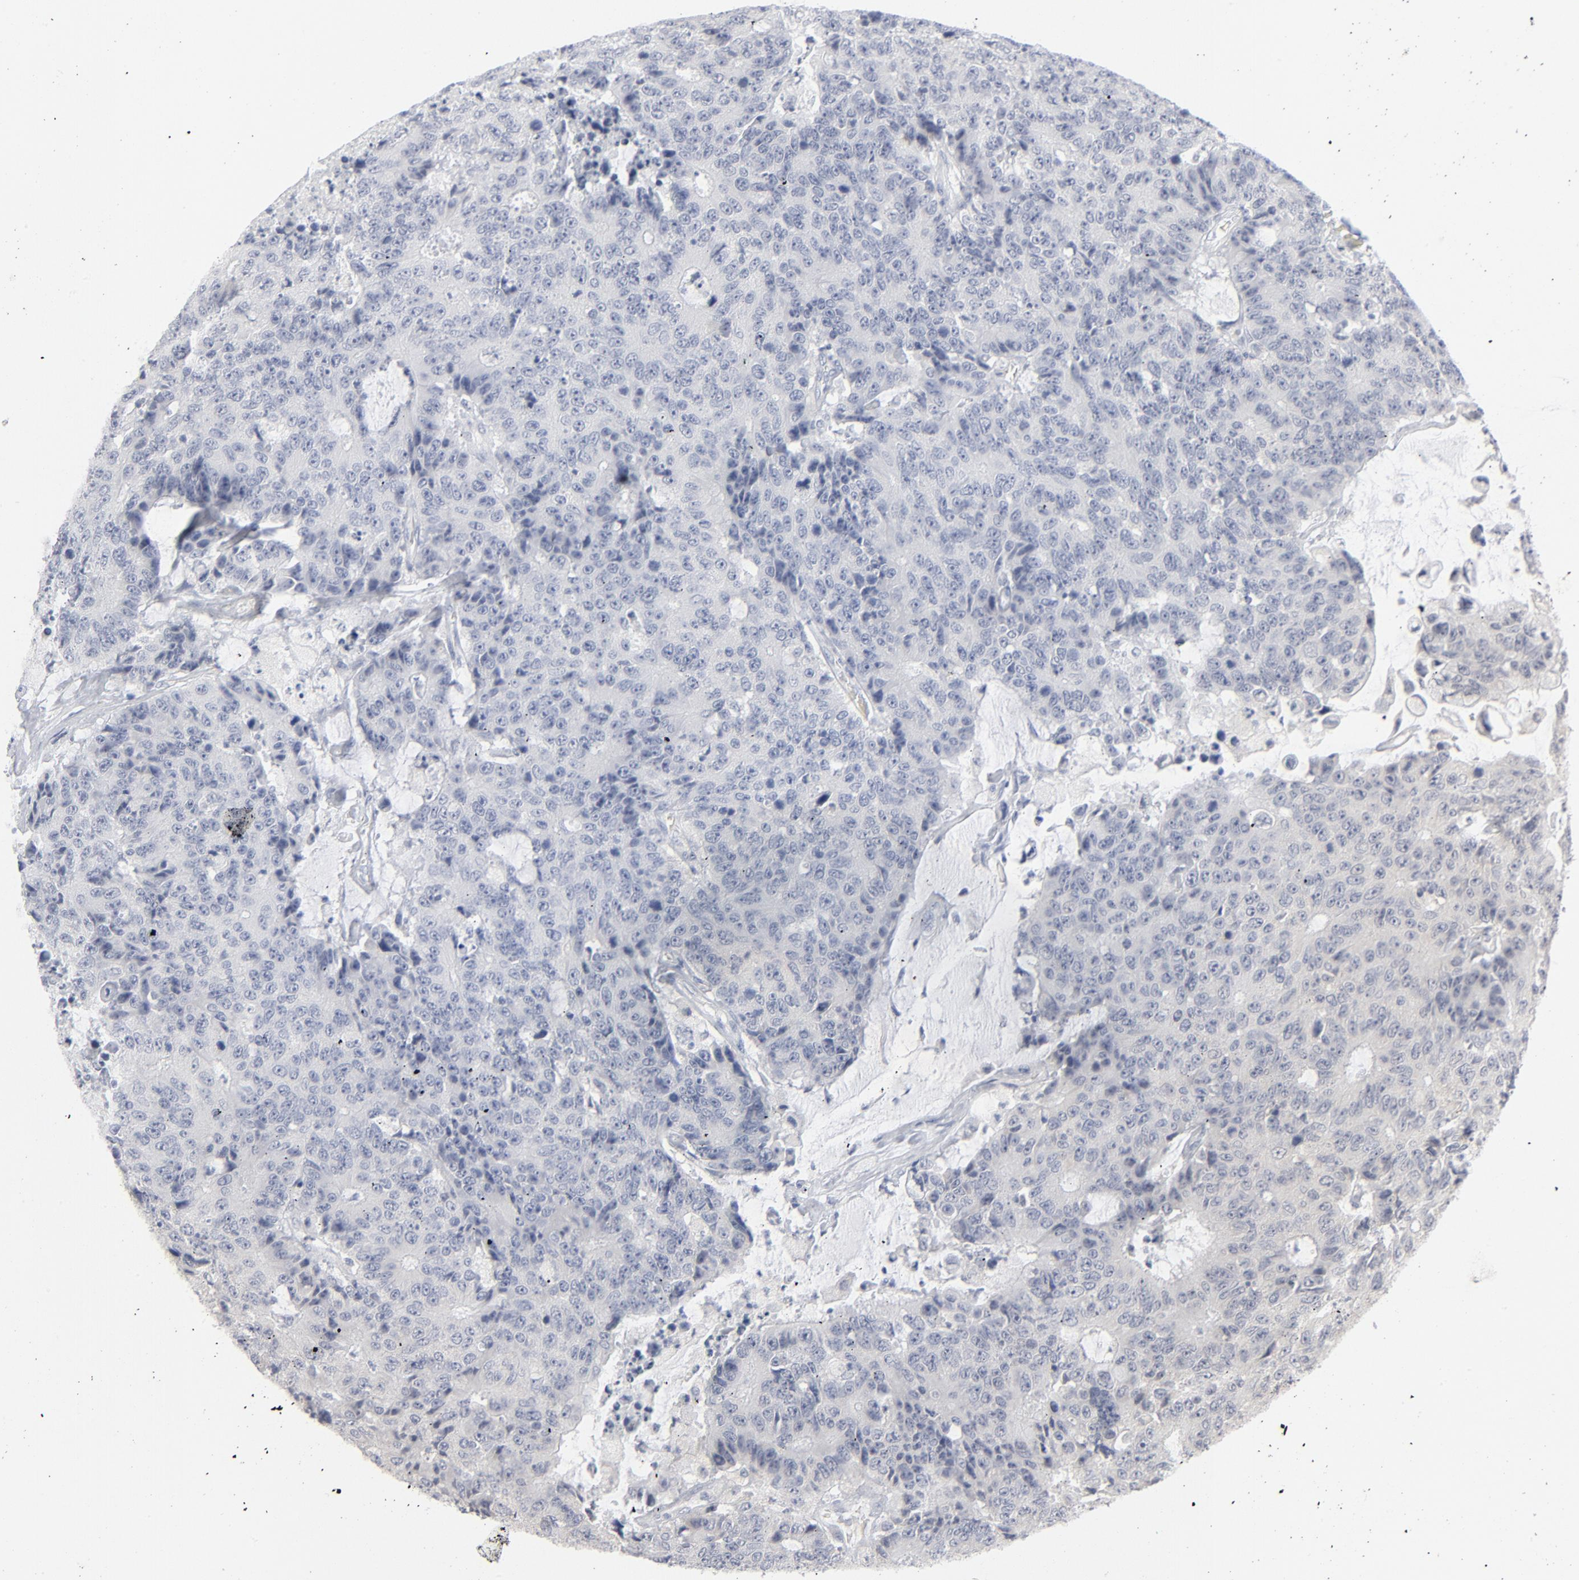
{"staining": {"intensity": "negative", "quantity": "none", "location": "none"}, "tissue": "colorectal cancer", "cell_type": "Tumor cells", "image_type": "cancer", "snomed": [{"axis": "morphology", "description": "Adenocarcinoma, NOS"}, {"axis": "topography", "description": "Colon"}], "caption": "Tumor cells show no significant protein expression in colorectal adenocarcinoma.", "gene": "PAGE1", "patient": {"sex": "female", "age": 86}}